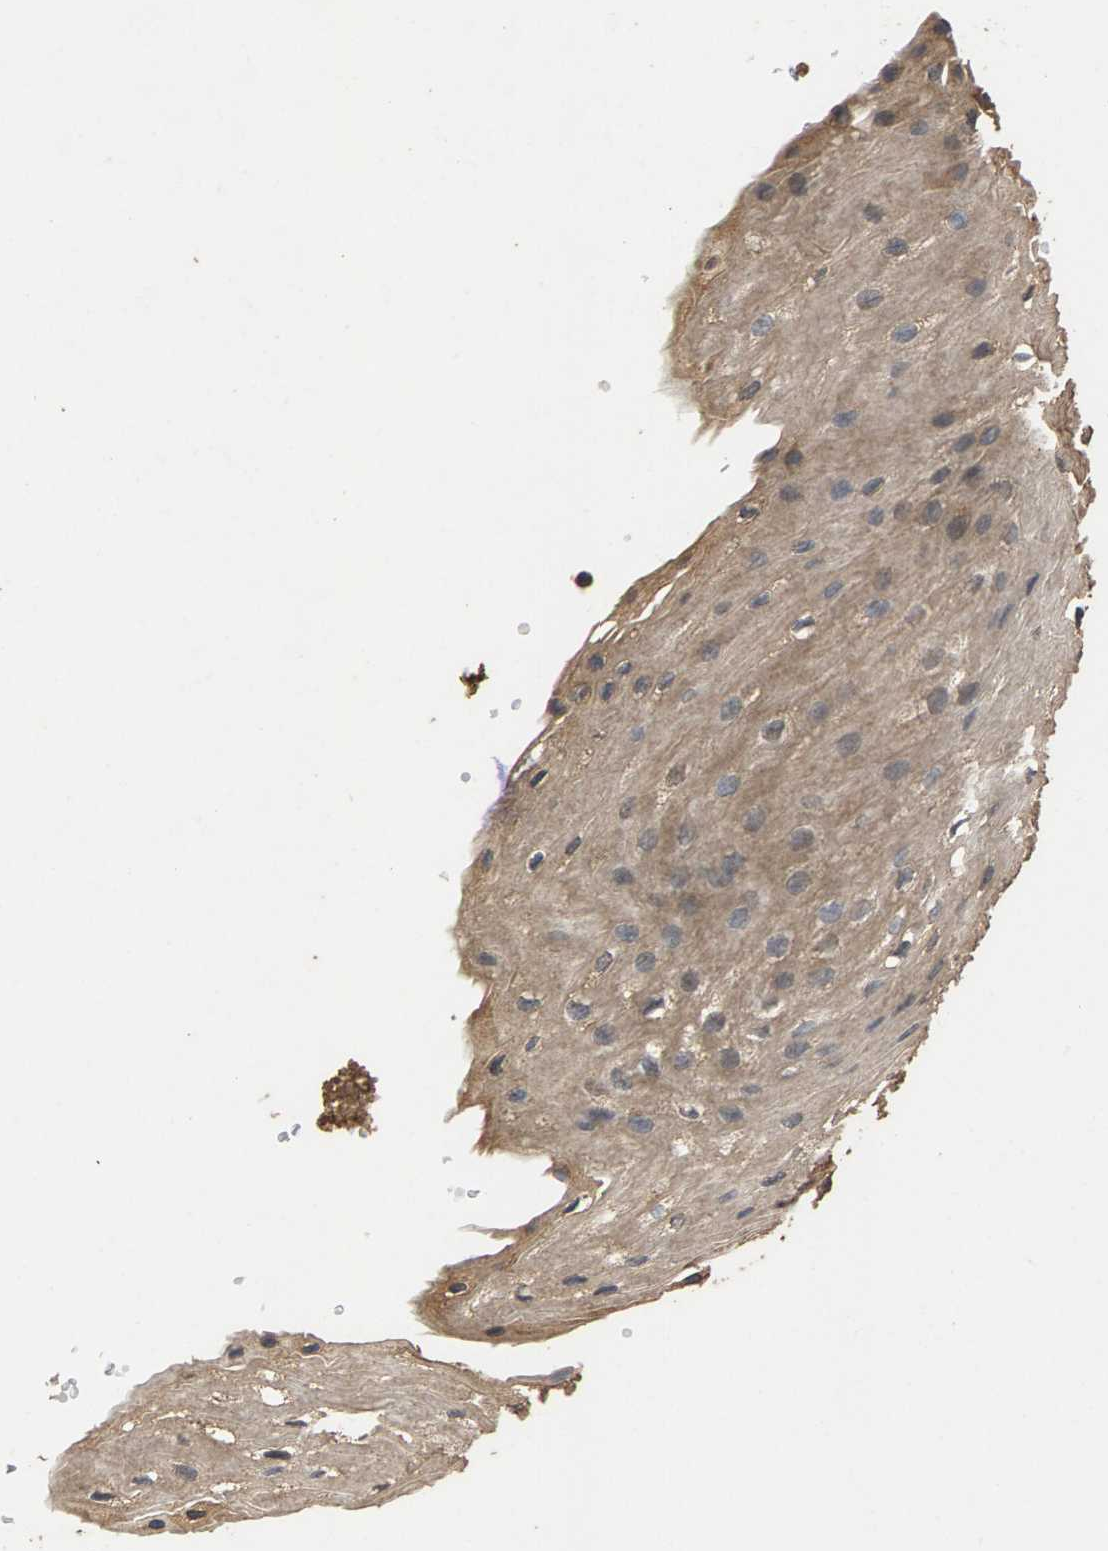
{"staining": {"intensity": "moderate", "quantity": ">75%", "location": "cytoplasmic/membranous"}, "tissue": "esophagus", "cell_type": "Squamous epithelial cells", "image_type": "normal", "snomed": [{"axis": "morphology", "description": "Normal tissue, NOS"}, {"axis": "topography", "description": "Esophagus"}], "caption": "Brown immunohistochemical staining in normal esophagus demonstrates moderate cytoplasmic/membranous expression in approximately >75% of squamous epithelial cells. (DAB = brown stain, brightfield microscopy at high magnification).", "gene": "HTRA3", "patient": {"sex": "male", "age": 48}}